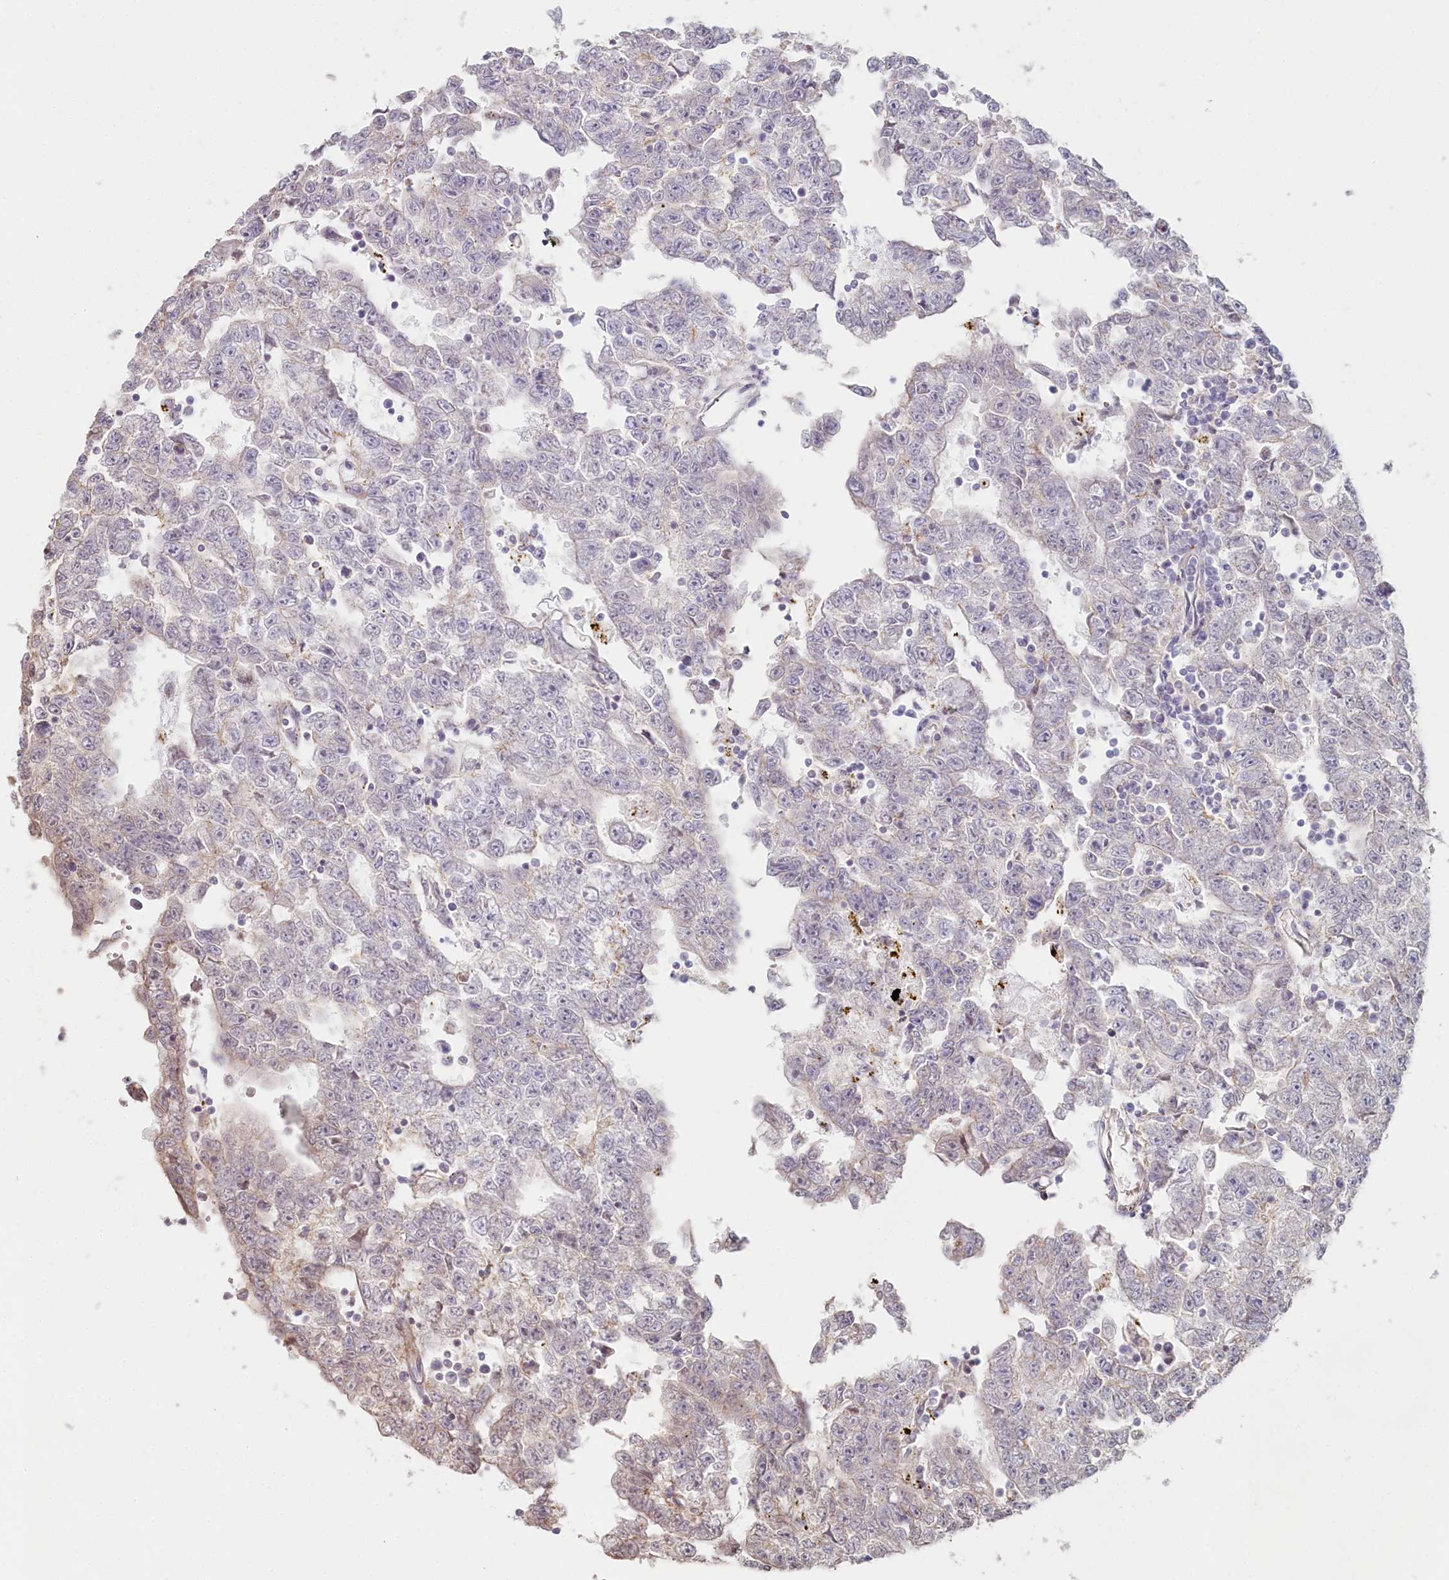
{"staining": {"intensity": "negative", "quantity": "none", "location": "none"}, "tissue": "testis cancer", "cell_type": "Tumor cells", "image_type": "cancer", "snomed": [{"axis": "morphology", "description": "Carcinoma, Embryonal, NOS"}, {"axis": "topography", "description": "Testis"}], "caption": "Tumor cells are negative for brown protein staining in testis embryonal carcinoma.", "gene": "TCHP", "patient": {"sex": "male", "age": 25}}